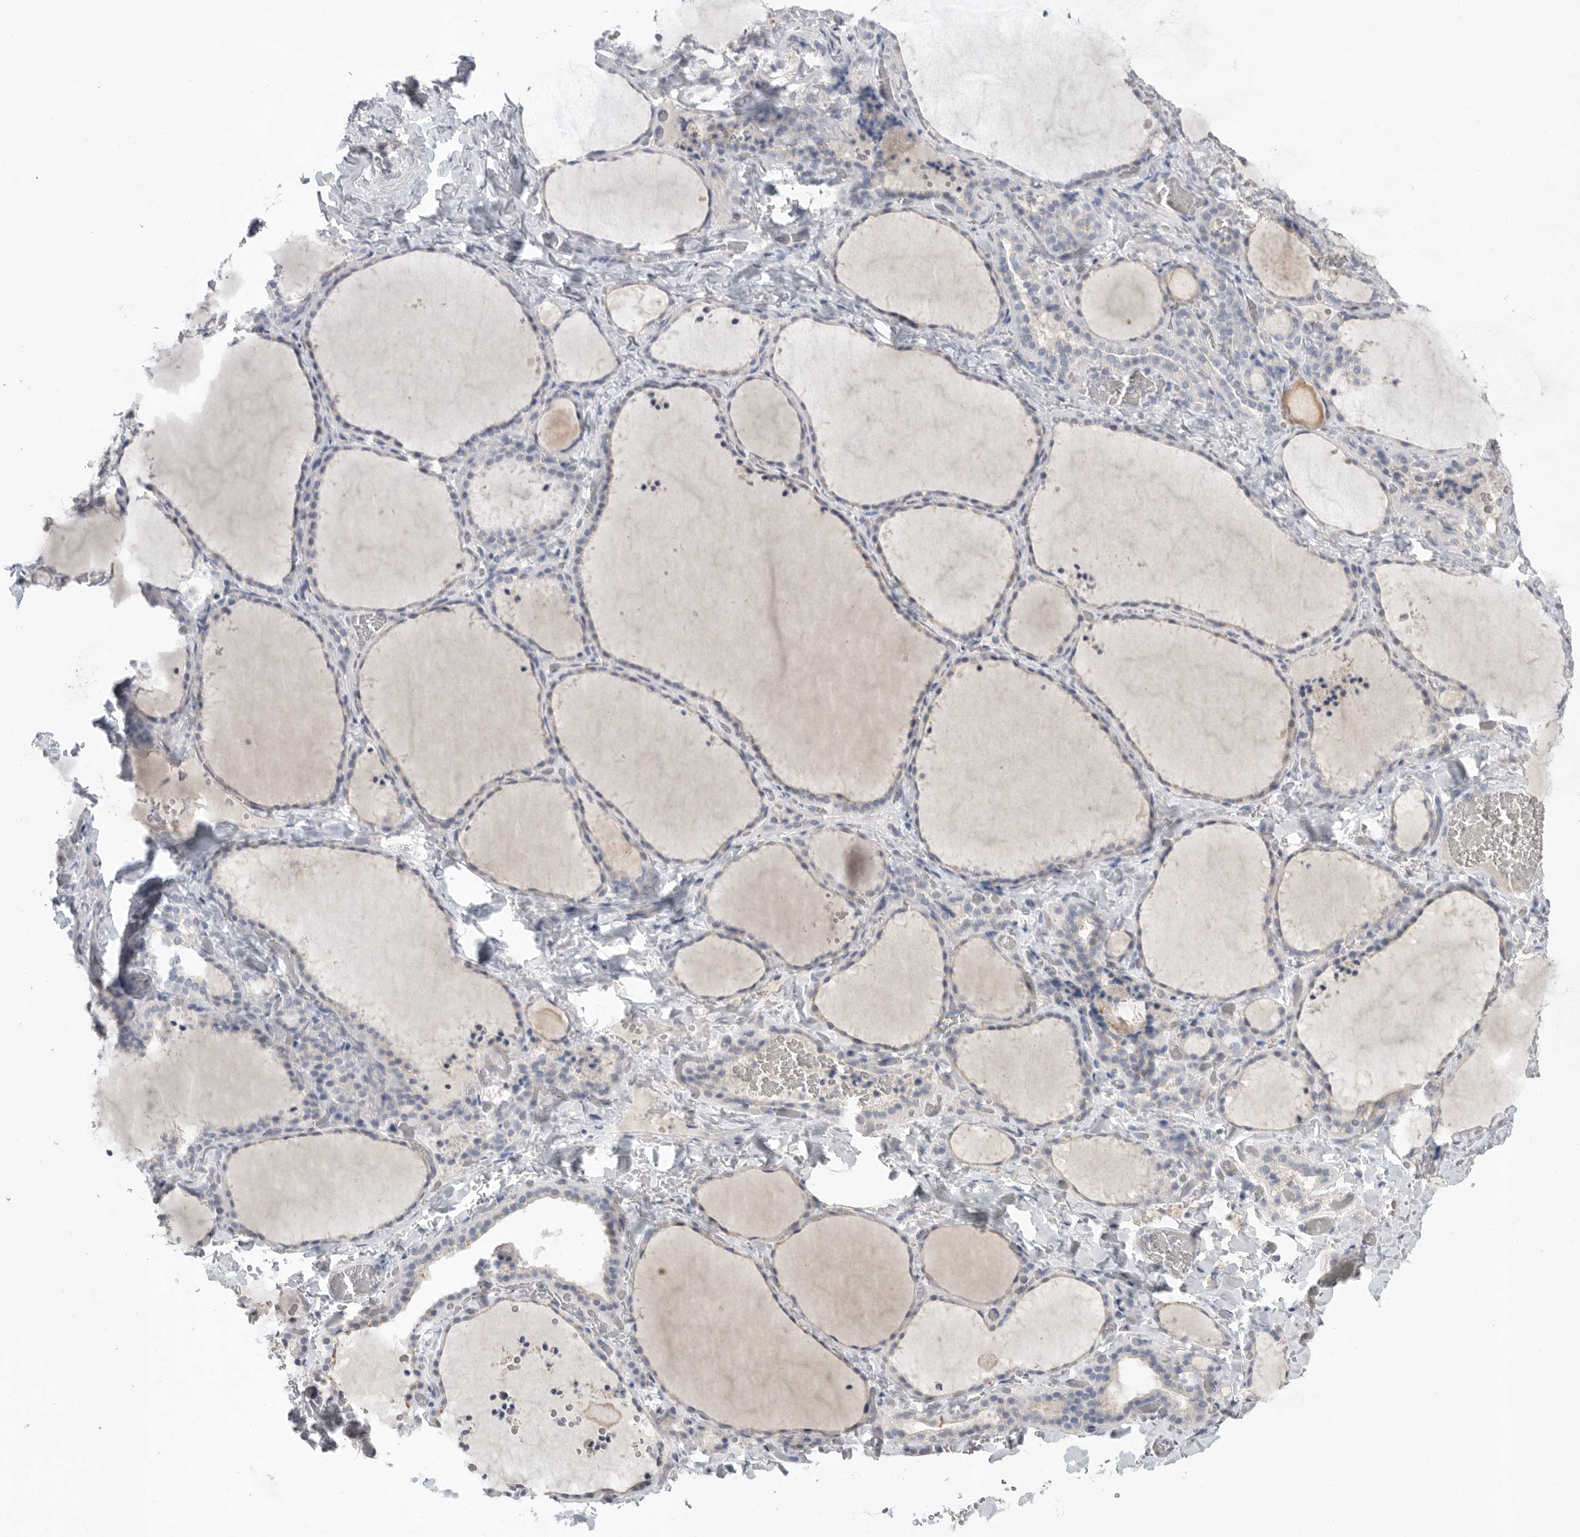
{"staining": {"intensity": "negative", "quantity": "none", "location": "none"}, "tissue": "thyroid gland", "cell_type": "Glandular cells", "image_type": "normal", "snomed": [{"axis": "morphology", "description": "Normal tissue, NOS"}, {"axis": "topography", "description": "Thyroid gland"}], "caption": "IHC image of benign thyroid gland: human thyroid gland stained with DAB displays no significant protein staining in glandular cells.", "gene": "REG4", "patient": {"sex": "female", "age": 22}}